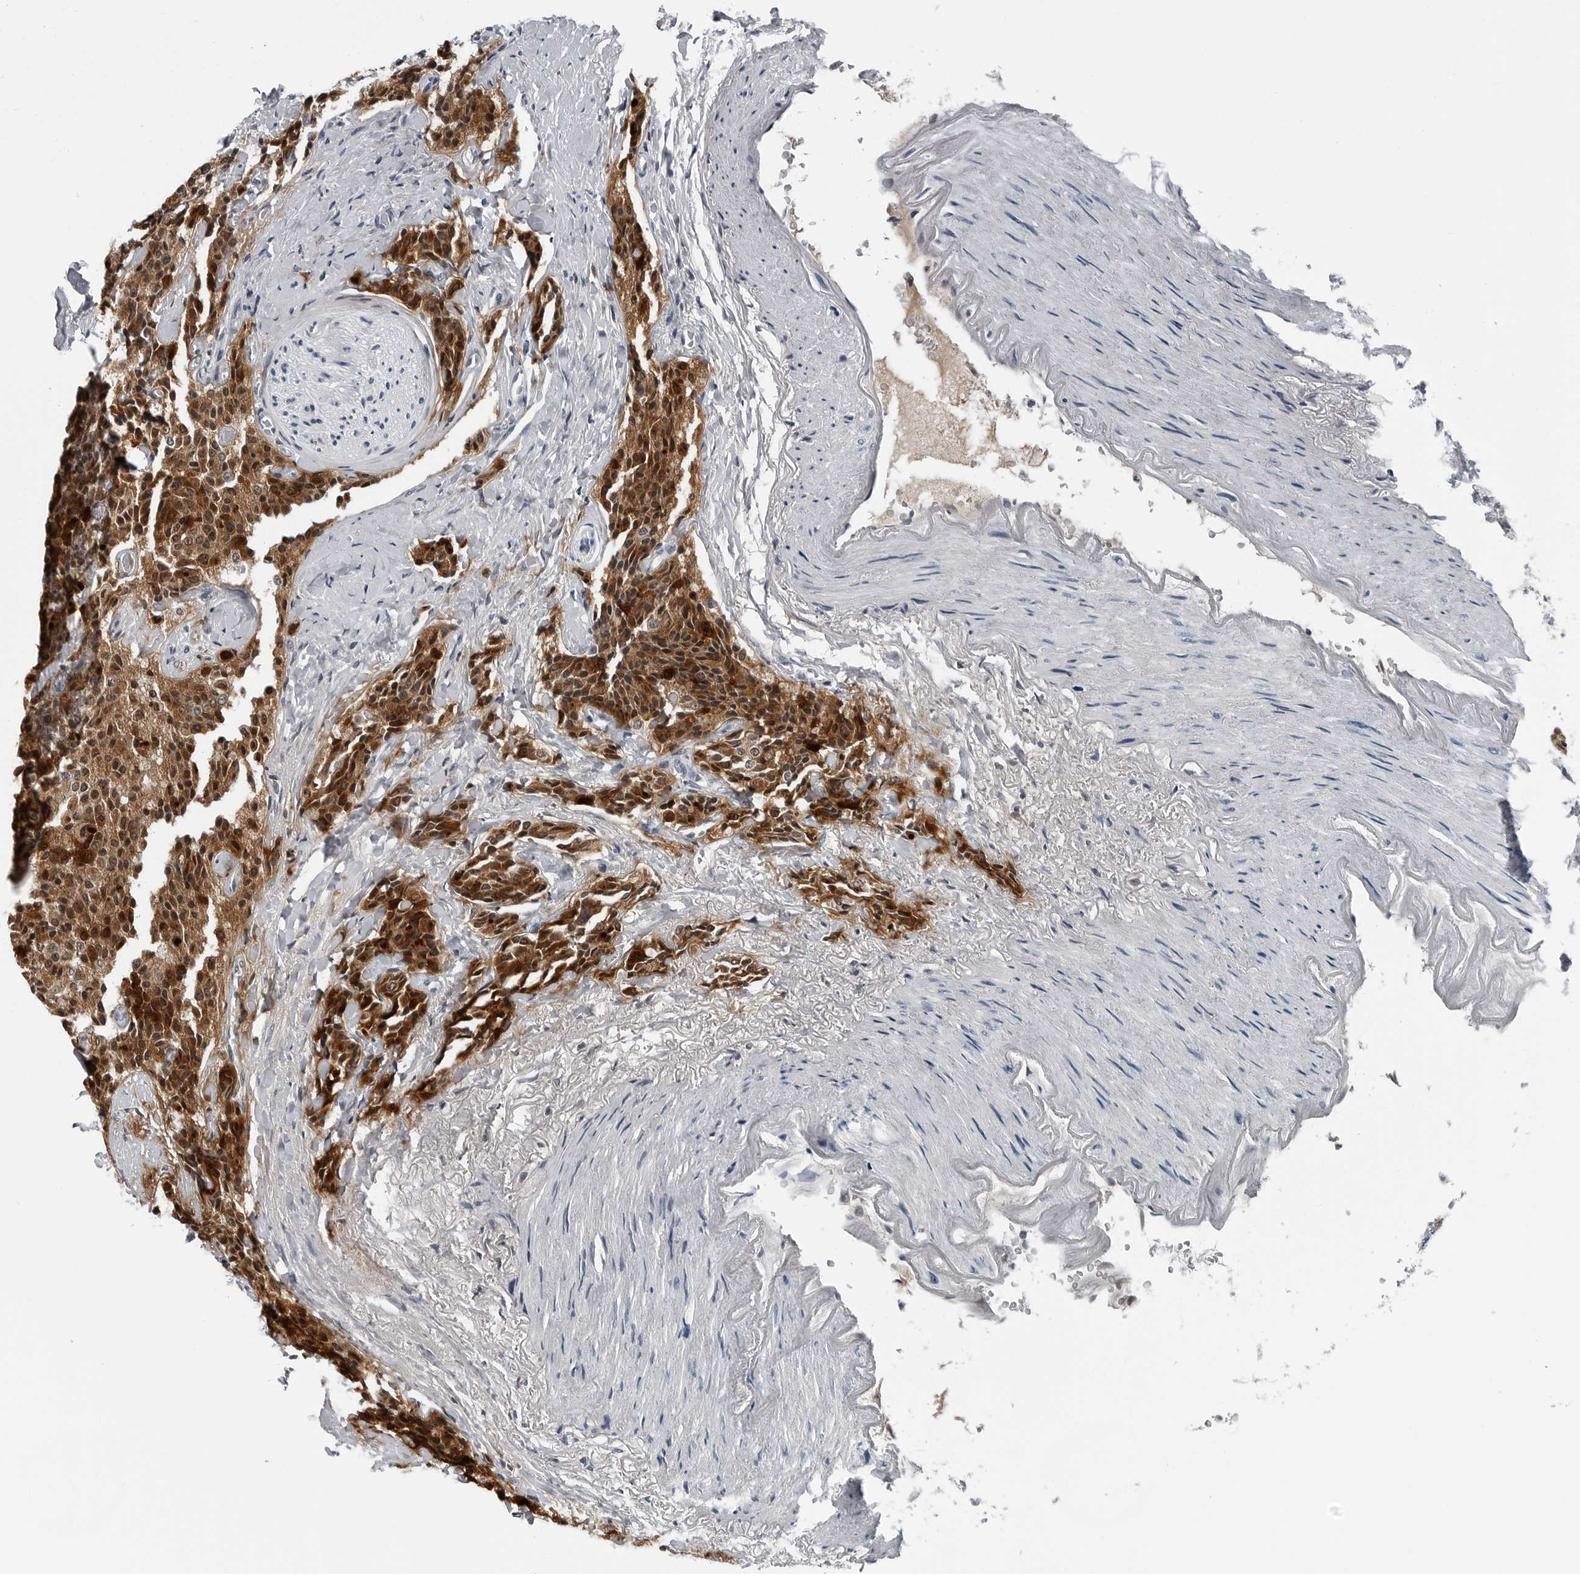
{"staining": {"intensity": "moderate", "quantity": ">75%", "location": "cytoplasmic/membranous,nuclear"}, "tissue": "carcinoid", "cell_type": "Tumor cells", "image_type": "cancer", "snomed": [{"axis": "morphology", "description": "Carcinoid, malignant, NOS"}, {"axis": "topography", "description": "Colon"}], "caption": "Moderate cytoplasmic/membranous and nuclear expression is appreciated in approximately >75% of tumor cells in carcinoid (malignant). The staining is performed using DAB (3,3'-diaminobenzidine) brown chromogen to label protein expression. The nuclei are counter-stained blue using hematoxylin.", "gene": "SPINK1", "patient": {"sex": "female", "age": 61}}